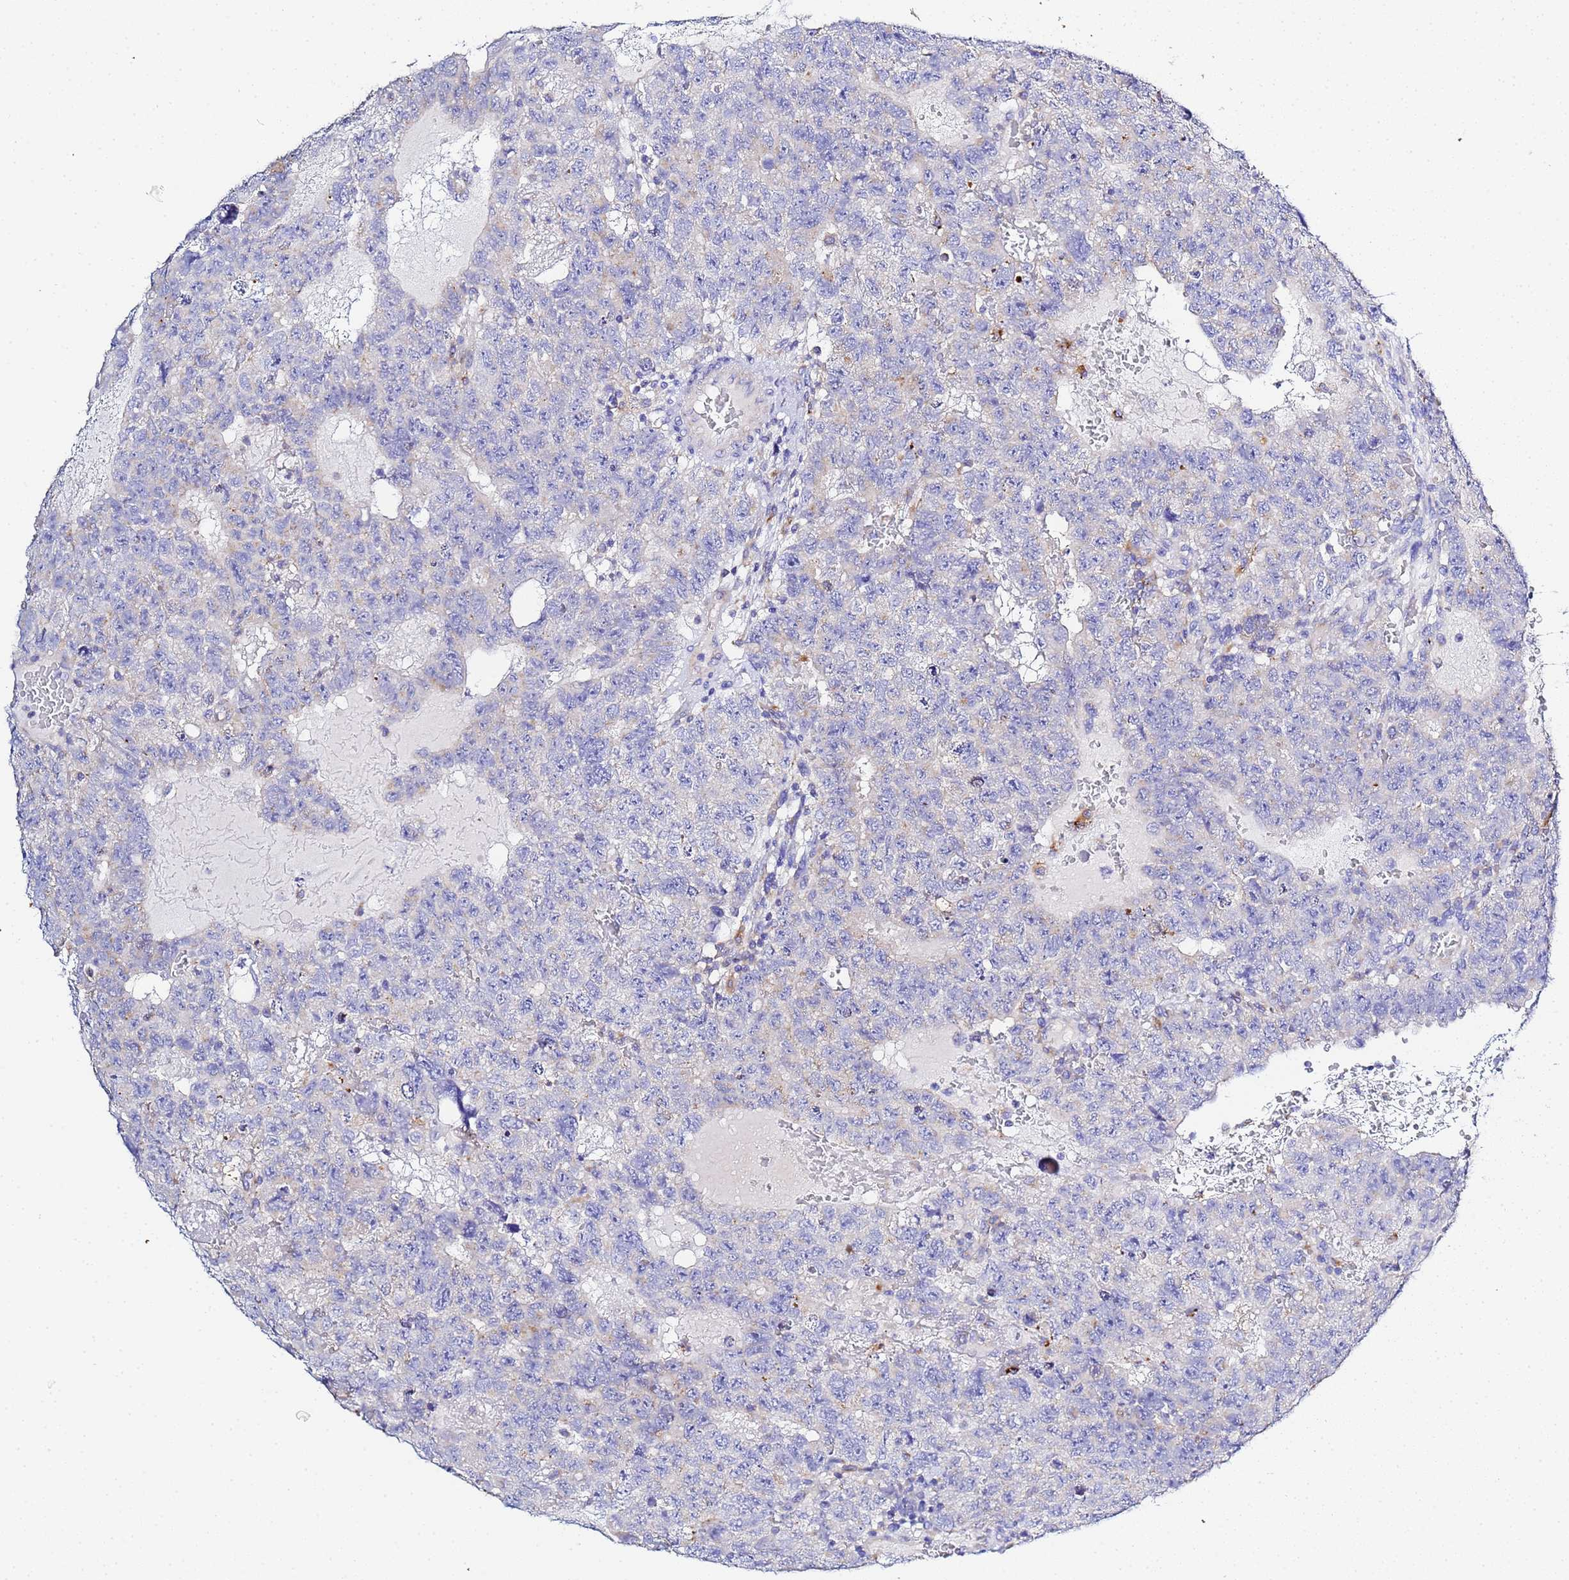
{"staining": {"intensity": "negative", "quantity": "none", "location": "none"}, "tissue": "testis cancer", "cell_type": "Tumor cells", "image_type": "cancer", "snomed": [{"axis": "morphology", "description": "Carcinoma, Embryonal, NOS"}, {"axis": "topography", "description": "Testis"}], "caption": "Protein analysis of testis embryonal carcinoma displays no significant staining in tumor cells.", "gene": "VTI1B", "patient": {"sex": "male", "age": 26}}